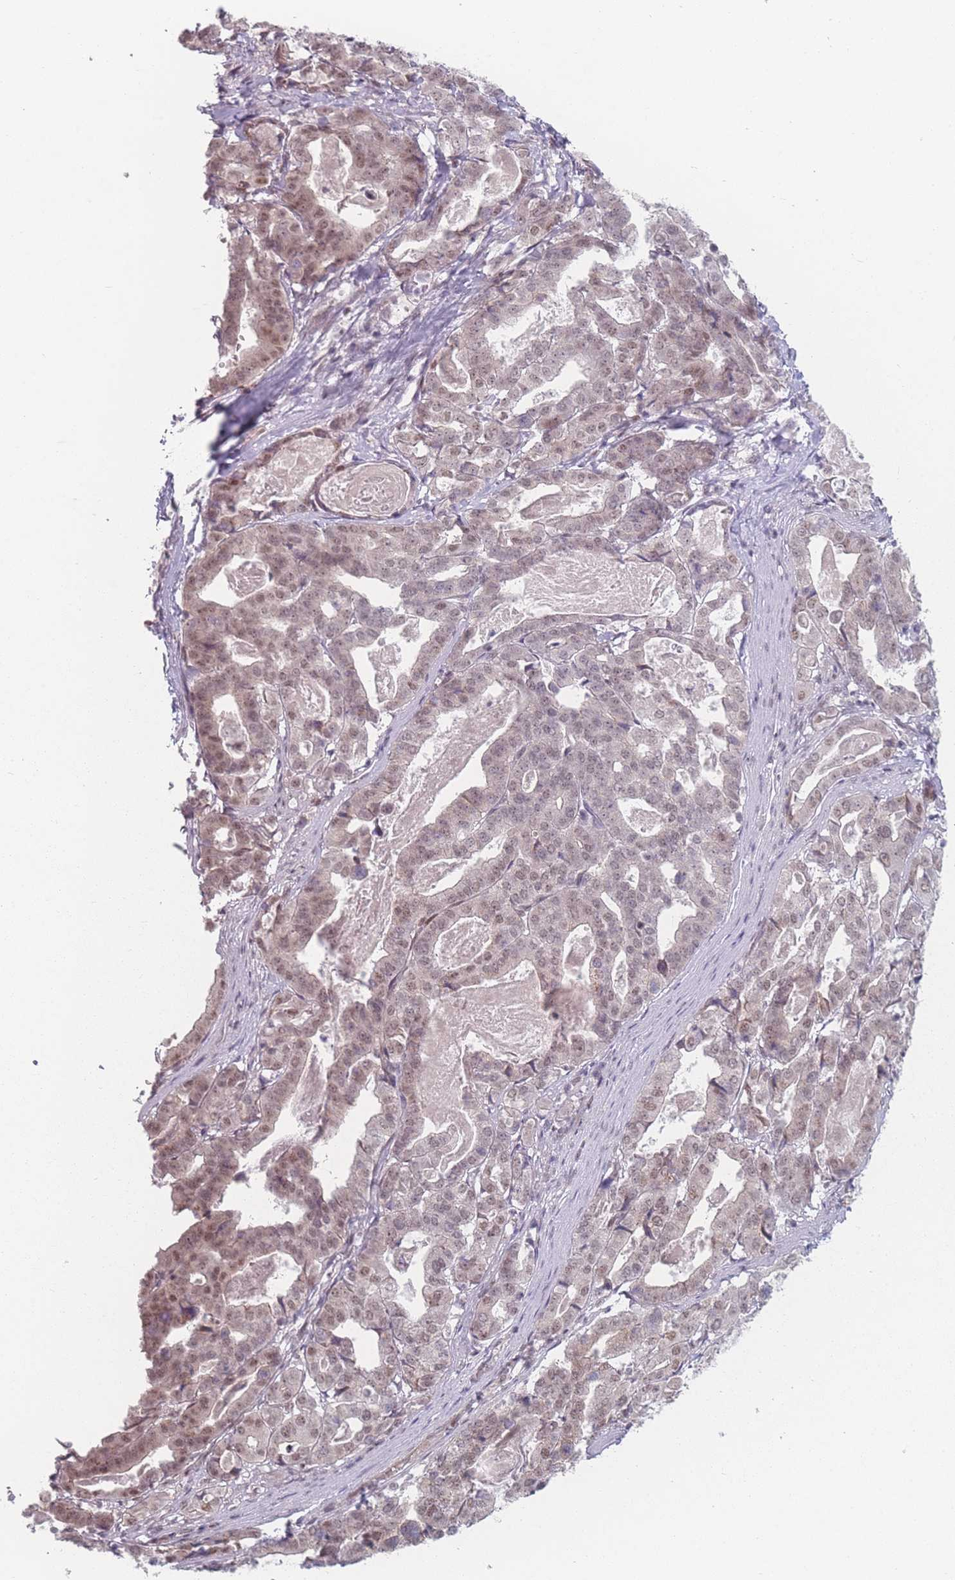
{"staining": {"intensity": "weak", "quantity": ">75%", "location": "cytoplasmic/membranous,nuclear"}, "tissue": "stomach cancer", "cell_type": "Tumor cells", "image_type": "cancer", "snomed": [{"axis": "morphology", "description": "Adenocarcinoma, NOS"}, {"axis": "topography", "description": "Stomach"}], "caption": "Immunohistochemical staining of adenocarcinoma (stomach) demonstrates low levels of weak cytoplasmic/membranous and nuclear protein positivity in approximately >75% of tumor cells.", "gene": "ZC3H14", "patient": {"sex": "male", "age": 48}}